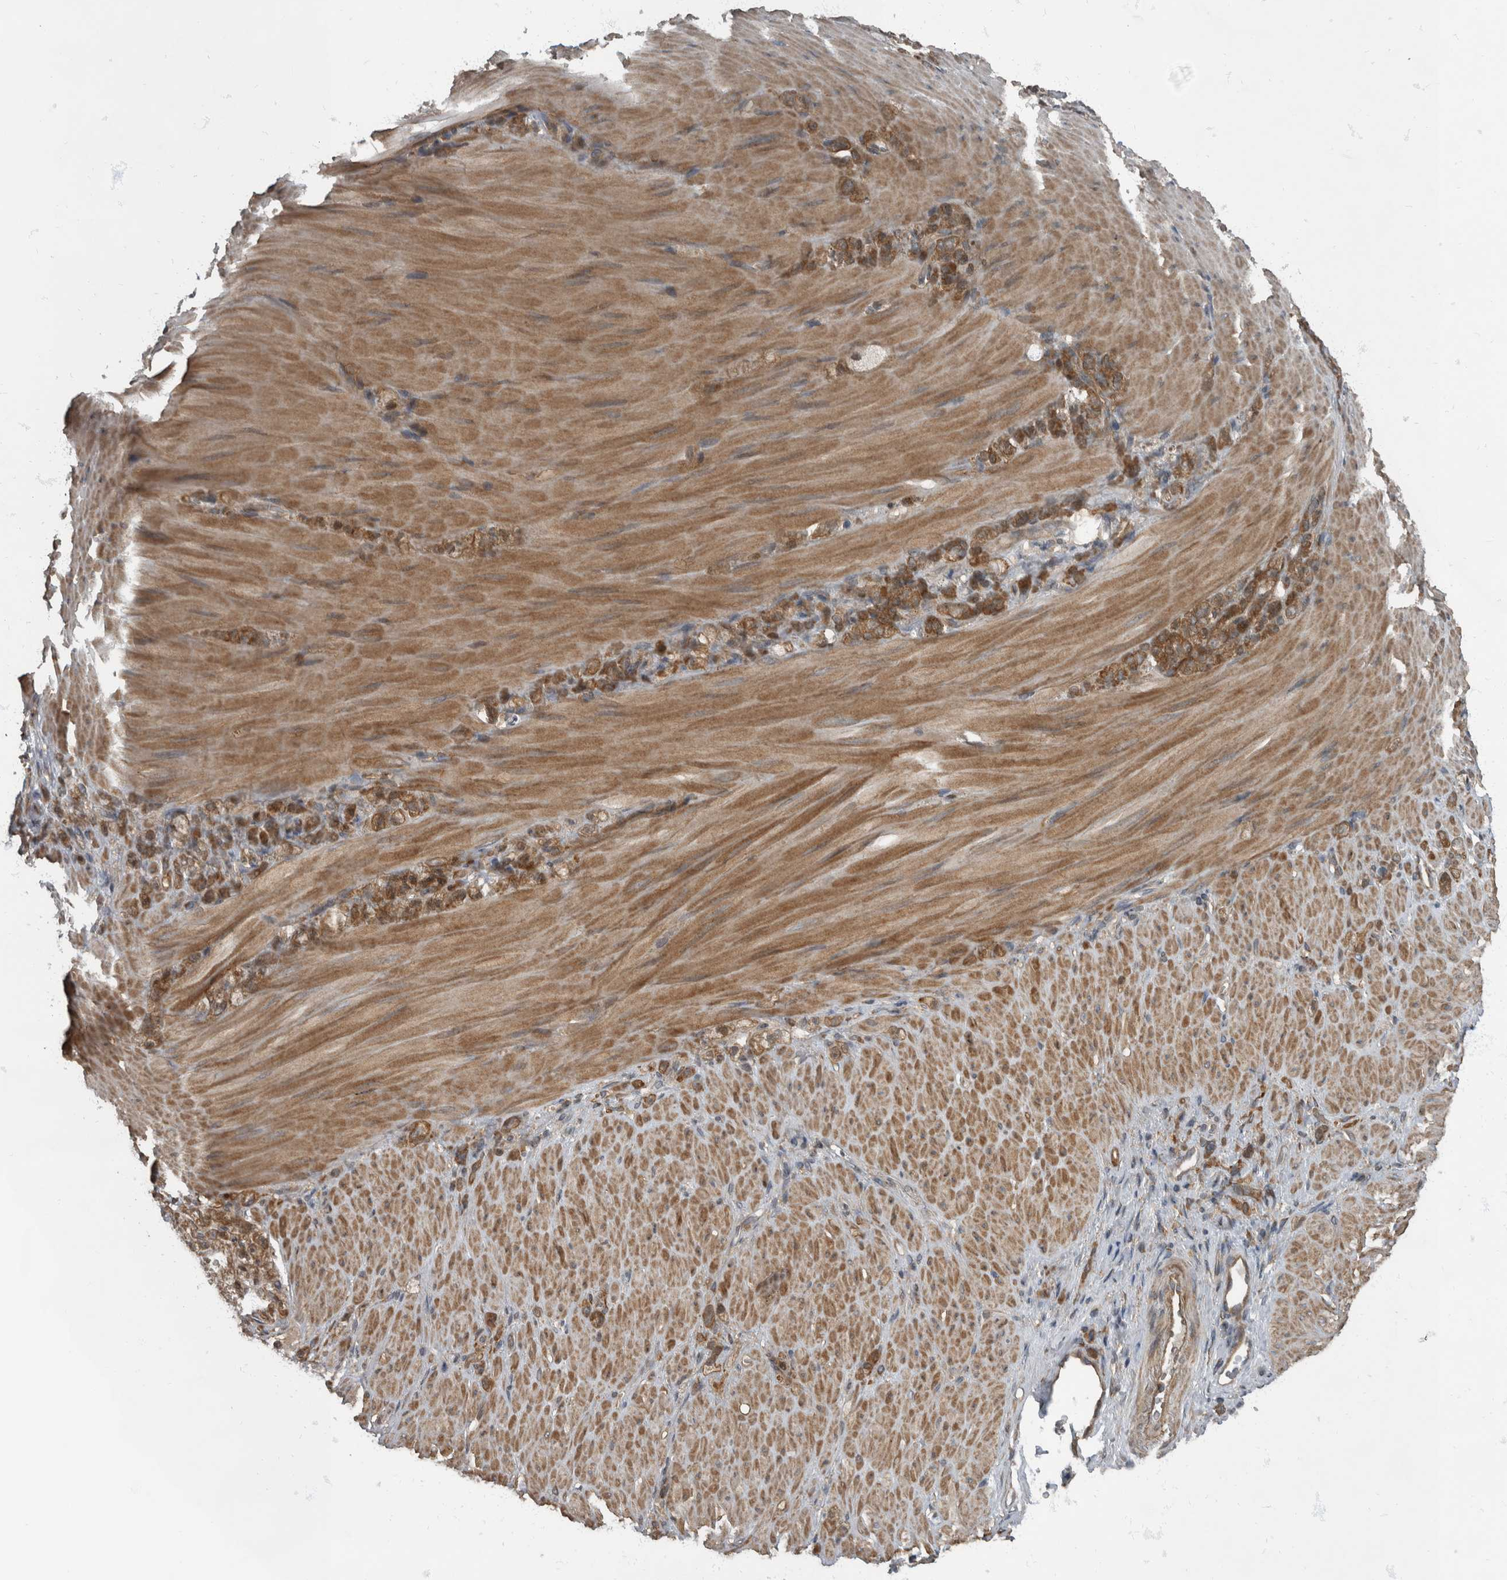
{"staining": {"intensity": "strong", "quantity": ">75%", "location": "cytoplasmic/membranous"}, "tissue": "stomach cancer", "cell_type": "Tumor cells", "image_type": "cancer", "snomed": [{"axis": "morphology", "description": "Normal tissue, NOS"}, {"axis": "morphology", "description": "Adenocarcinoma, NOS"}, {"axis": "topography", "description": "Stomach"}], "caption": "DAB immunohistochemical staining of human stomach cancer (adenocarcinoma) demonstrates strong cytoplasmic/membranous protein staining in approximately >75% of tumor cells.", "gene": "RABGGTB", "patient": {"sex": "male", "age": 82}}